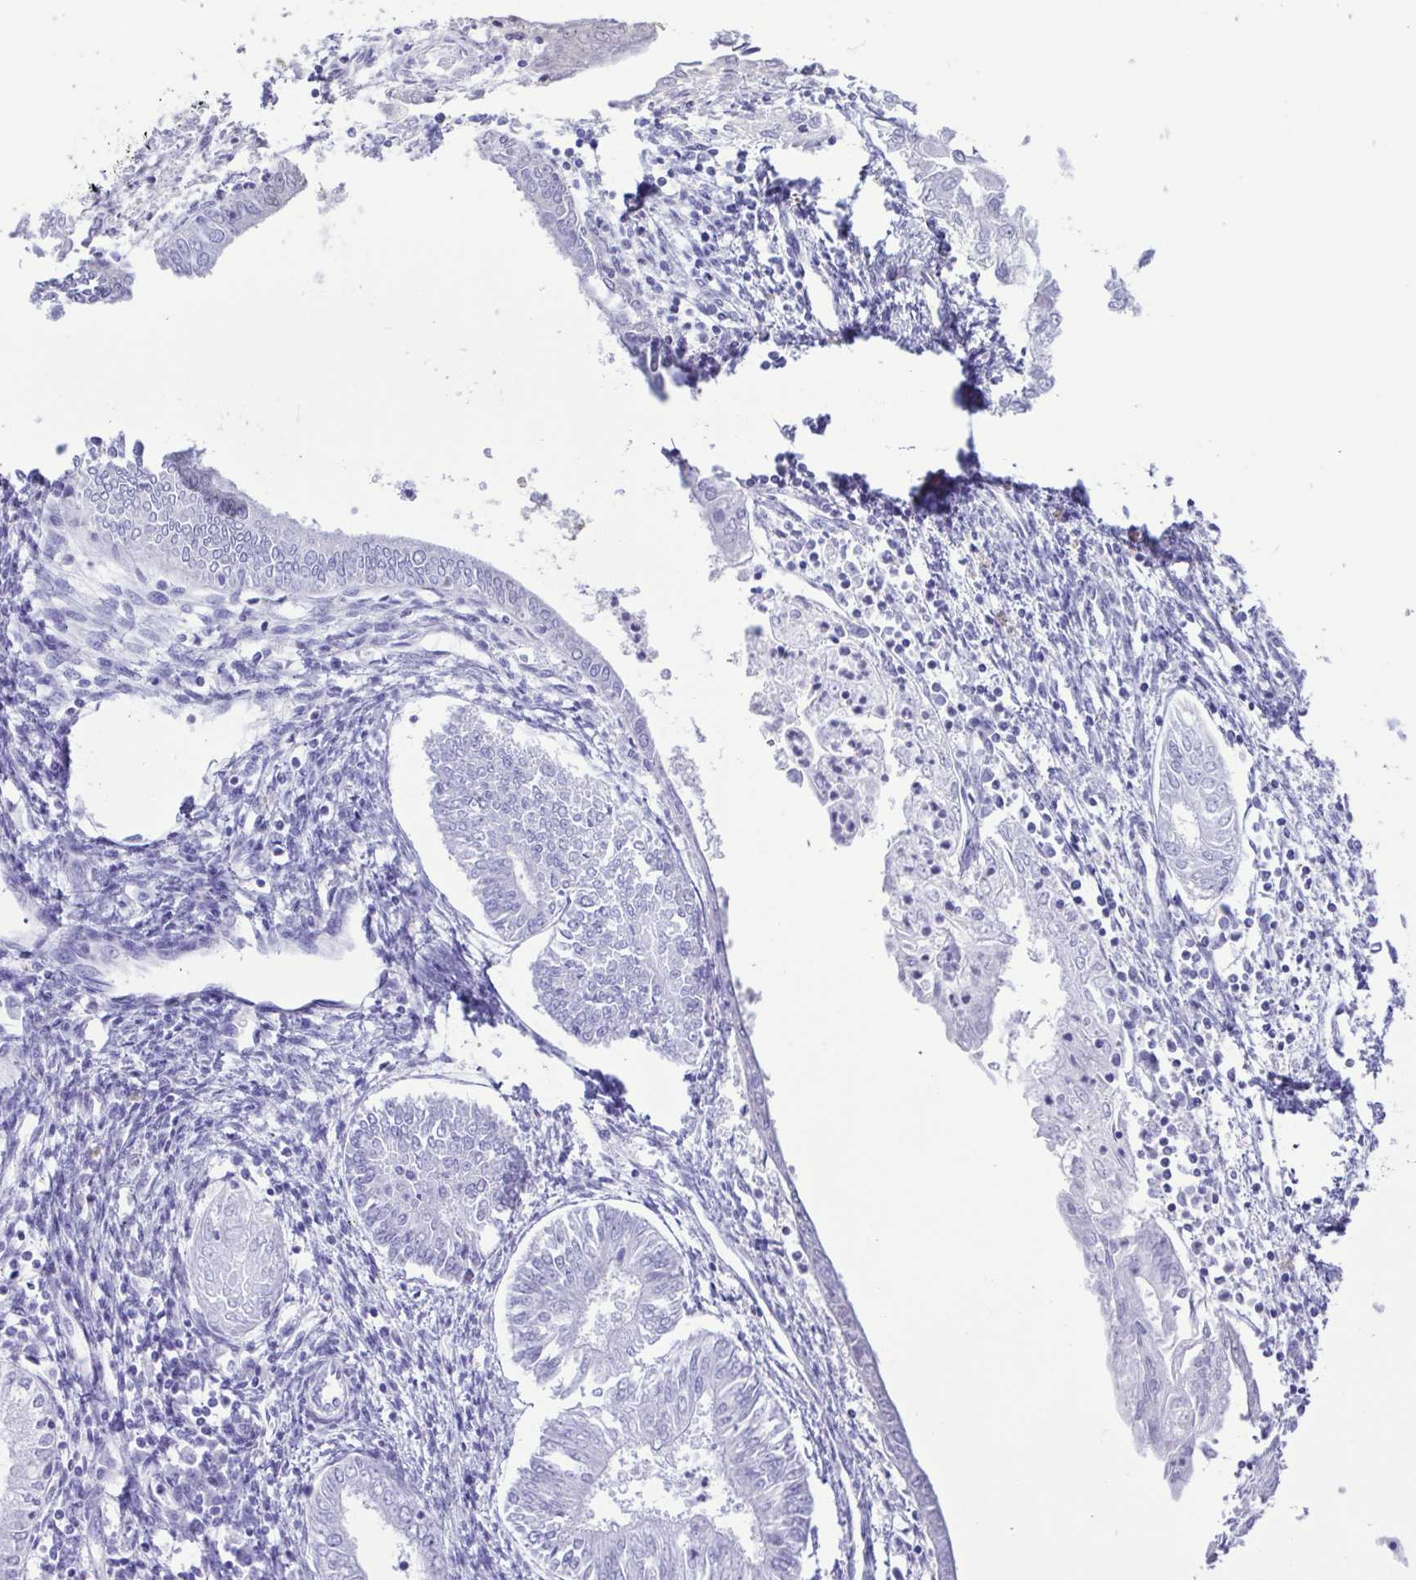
{"staining": {"intensity": "negative", "quantity": "none", "location": "none"}, "tissue": "endometrial cancer", "cell_type": "Tumor cells", "image_type": "cancer", "snomed": [{"axis": "morphology", "description": "Adenocarcinoma, NOS"}, {"axis": "topography", "description": "Endometrium"}], "caption": "Immunohistochemistry image of human endometrial adenocarcinoma stained for a protein (brown), which exhibits no staining in tumor cells.", "gene": "CYP17A1", "patient": {"sex": "female", "age": 68}}